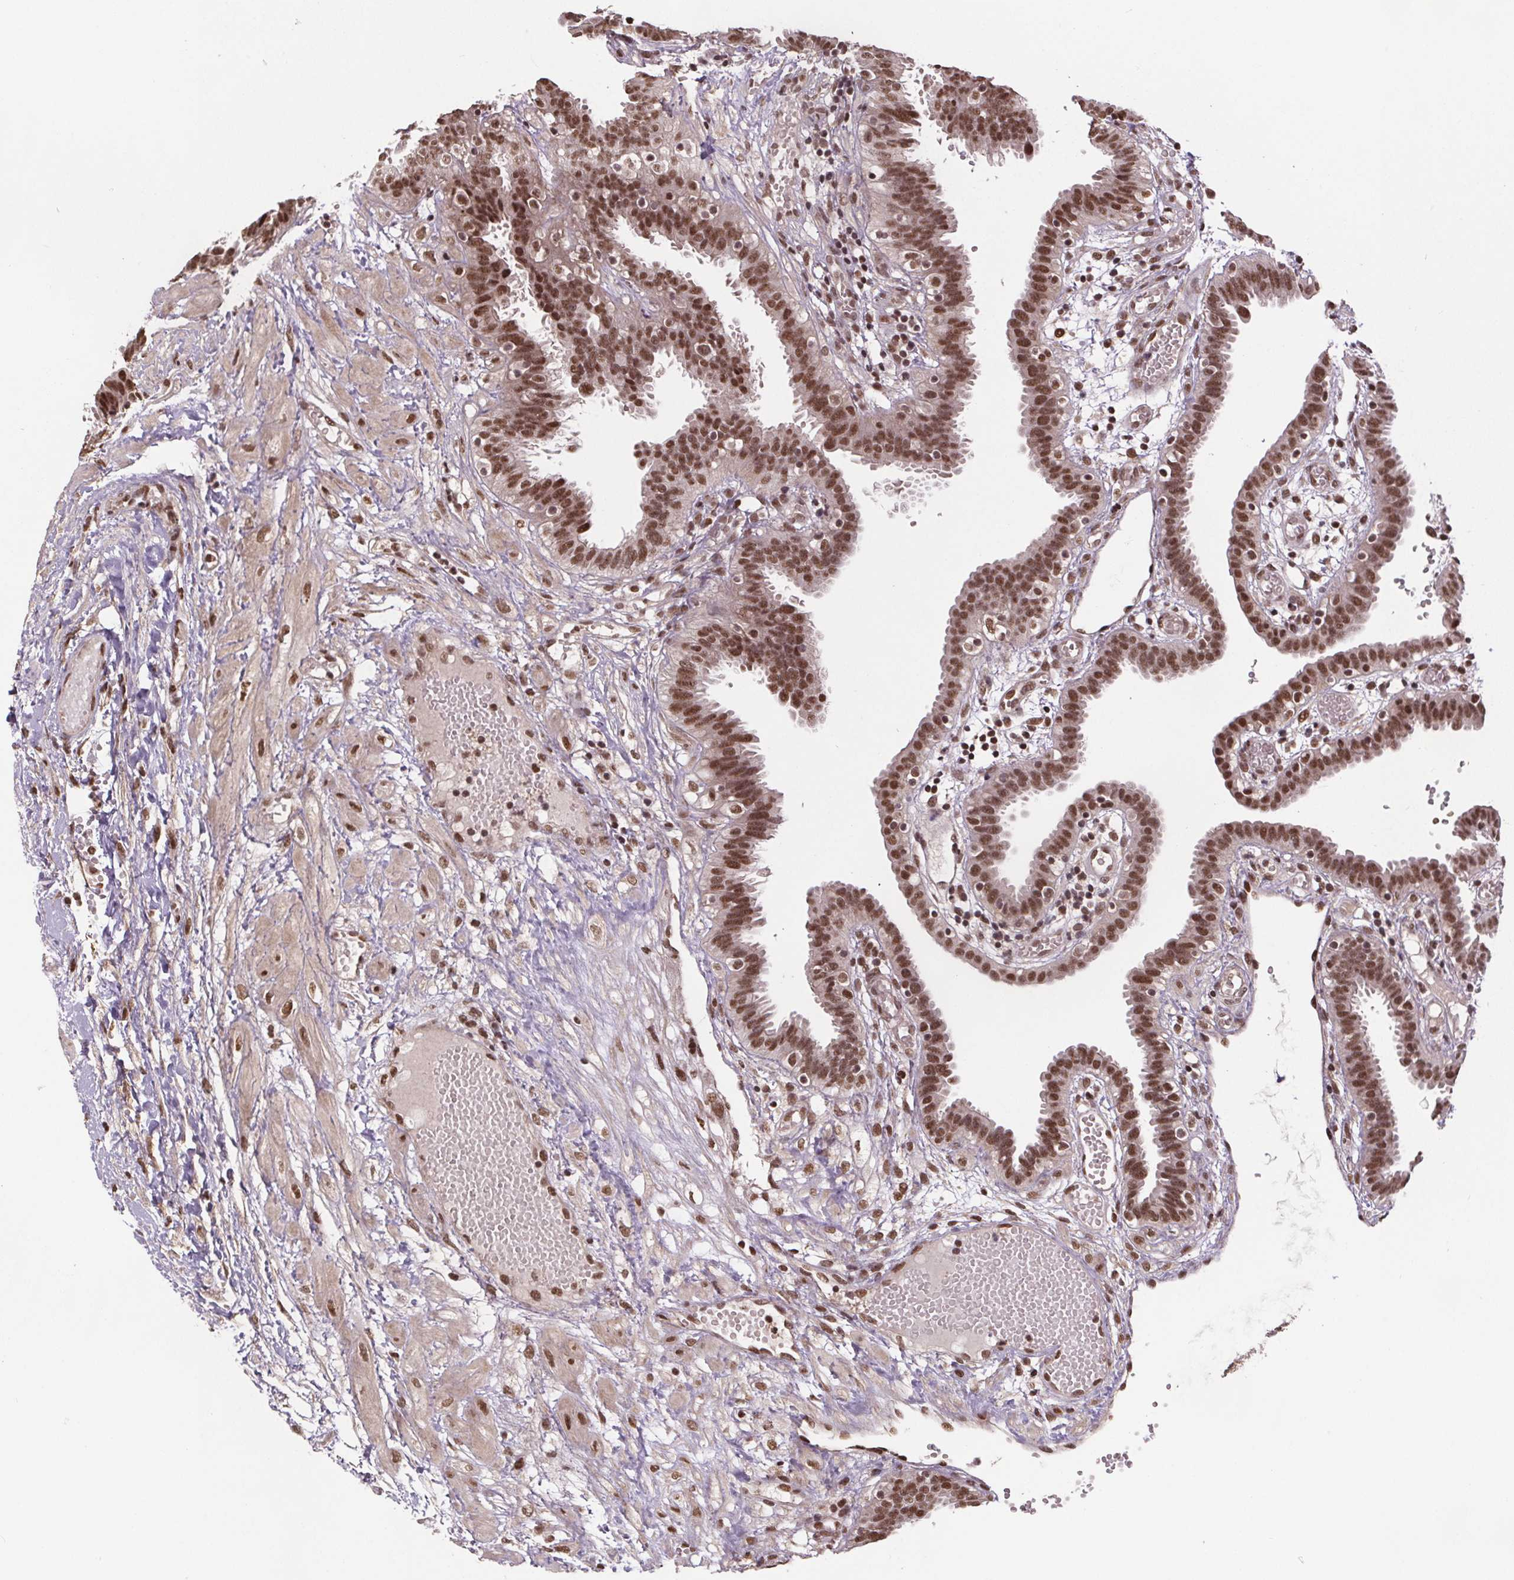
{"staining": {"intensity": "moderate", "quantity": ">75%", "location": "nuclear"}, "tissue": "fallopian tube", "cell_type": "Glandular cells", "image_type": "normal", "snomed": [{"axis": "morphology", "description": "Normal tissue, NOS"}, {"axis": "topography", "description": "Fallopian tube"}], "caption": "This photomicrograph shows IHC staining of unremarkable human fallopian tube, with medium moderate nuclear positivity in about >75% of glandular cells.", "gene": "JARID2", "patient": {"sex": "female", "age": 37}}